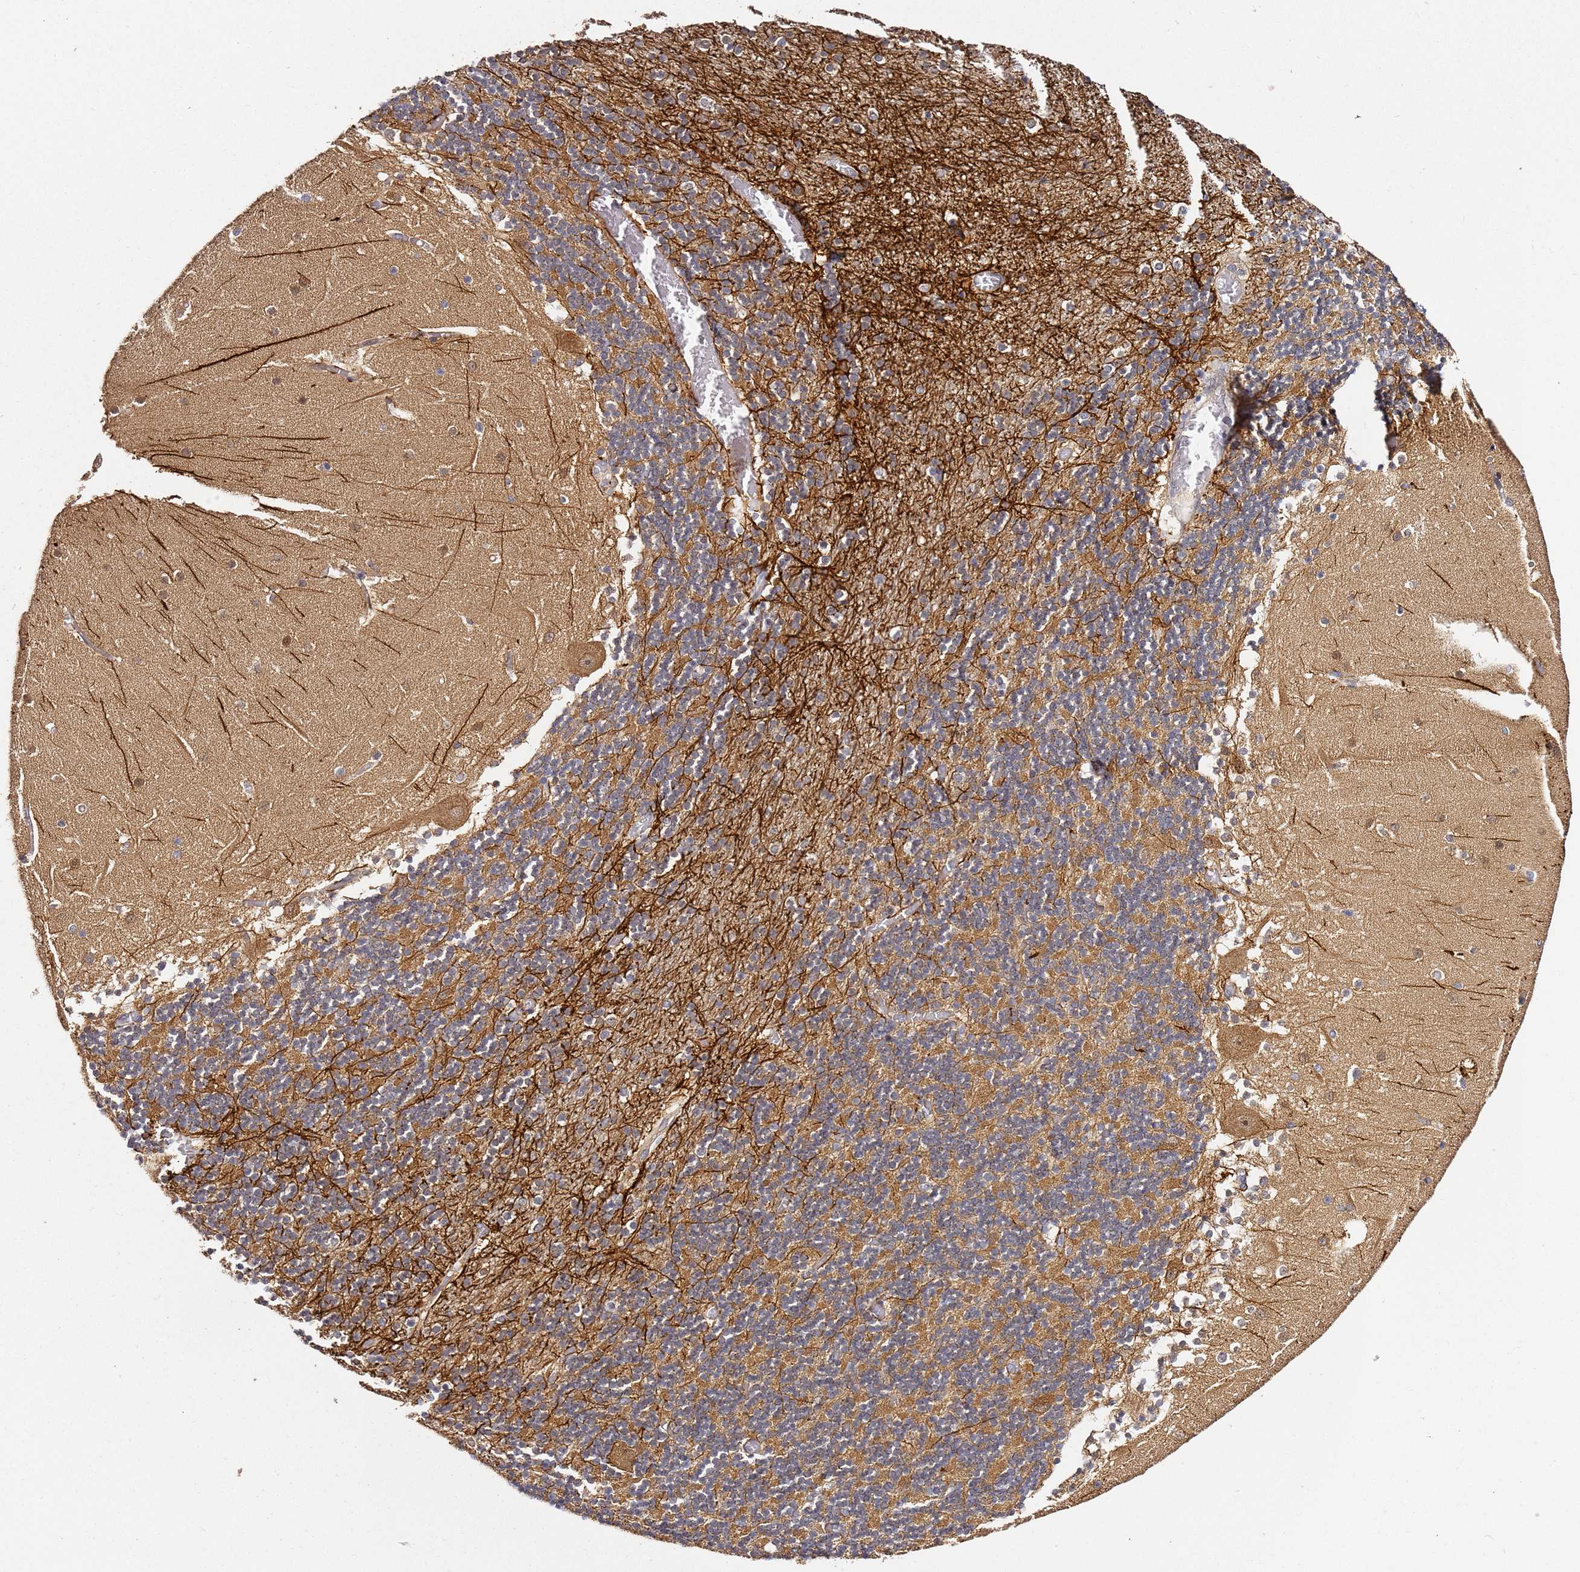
{"staining": {"intensity": "moderate", "quantity": "25%-75%", "location": "cytoplasmic/membranous"}, "tissue": "cerebellum", "cell_type": "Cells in granular layer", "image_type": "normal", "snomed": [{"axis": "morphology", "description": "Normal tissue, NOS"}, {"axis": "topography", "description": "Cerebellum"}], "caption": "IHC (DAB (3,3'-diaminobenzidine)) staining of unremarkable human cerebellum exhibits moderate cytoplasmic/membranous protein expression in approximately 25%-75% of cells in granular layer.", "gene": "OSBPL2", "patient": {"sex": "female", "age": 28}}